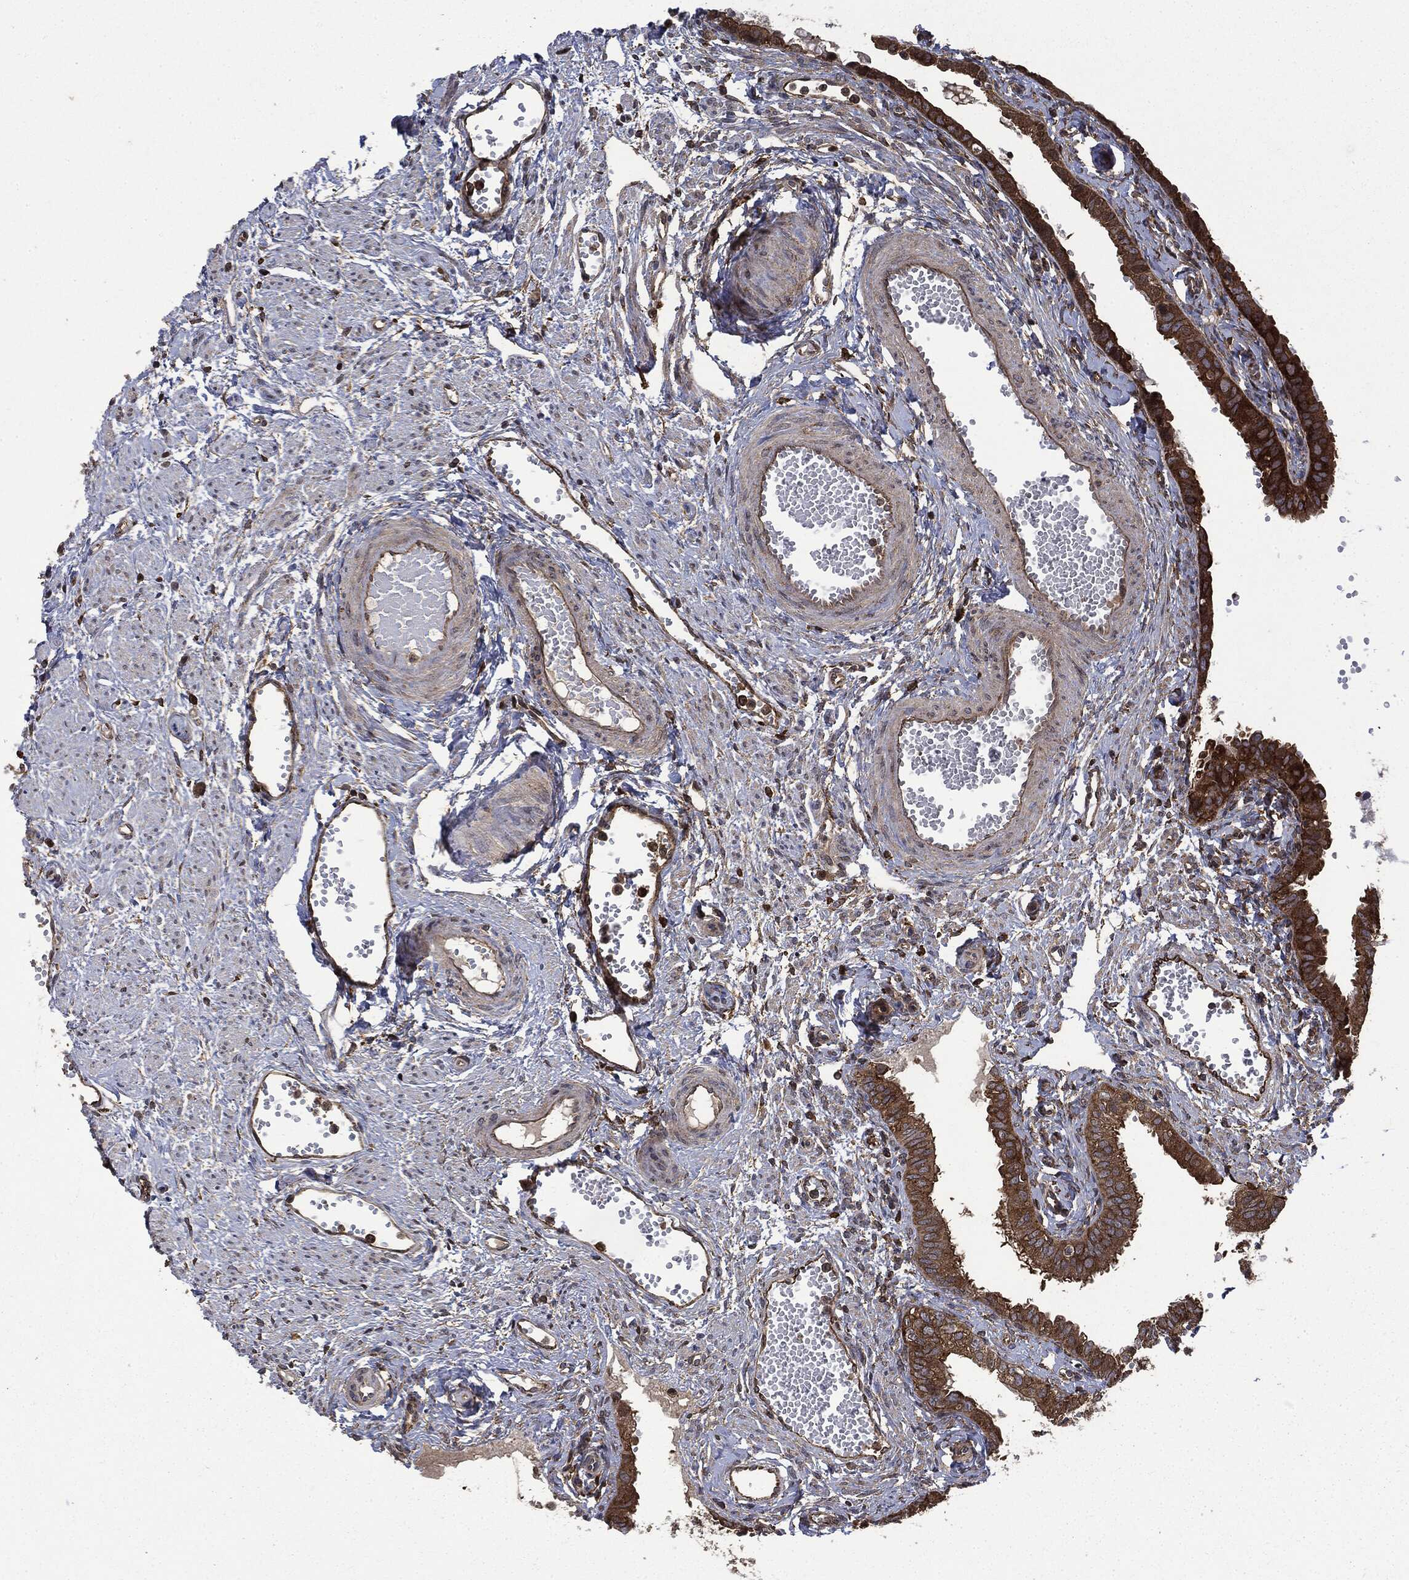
{"staining": {"intensity": "strong", "quantity": ">75%", "location": "cytoplasmic/membranous"}, "tissue": "fallopian tube", "cell_type": "Glandular cells", "image_type": "normal", "snomed": [{"axis": "morphology", "description": "Normal tissue, NOS"}, {"axis": "topography", "description": "Fallopian tube"}, {"axis": "topography", "description": "Ovary"}], "caption": "Fallopian tube stained with DAB (3,3'-diaminobenzidine) immunohistochemistry (IHC) exhibits high levels of strong cytoplasmic/membranous staining in about >75% of glandular cells. The staining was performed using DAB (3,3'-diaminobenzidine) to visualize the protein expression in brown, while the nuclei were stained in blue with hematoxylin (Magnification: 20x).", "gene": "SNX5", "patient": {"sex": "female", "age": 49}}